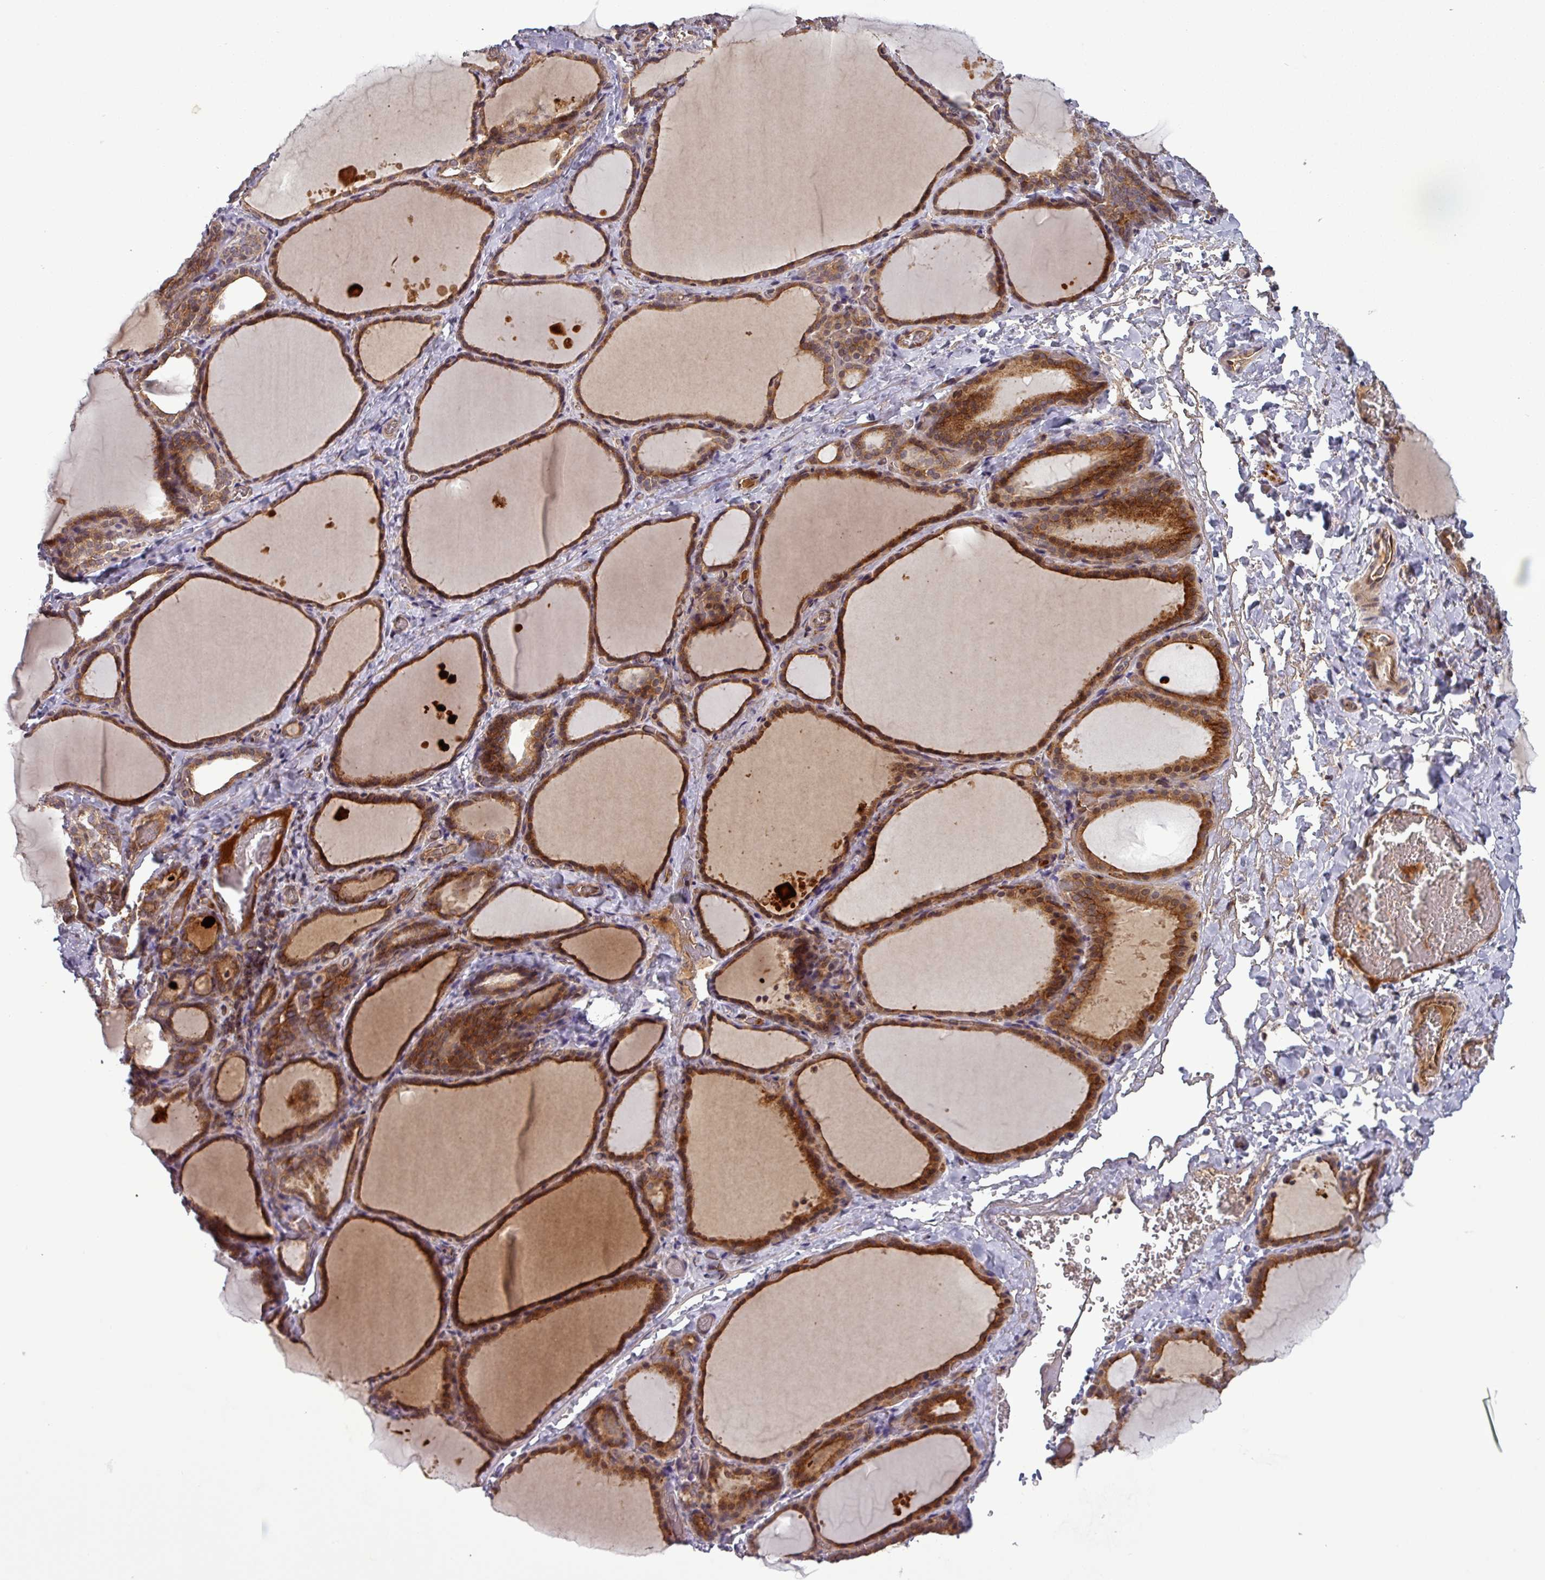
{"staining": {"intensity": "strong", "quantity": ">75%", "location": "cytoplasmic/membranous,nuclear"}, "tissue": "thyroid gland", "cell_type": "Glandular cells", "image_type": "normal", "snomed": [{"axis": "morphology", "description": "Normal tissue, NOS"}, {"axis": "topography", "description": "Thyroid gland"}], "caption": "Protein expression analysis of normal human thyroid gland reveals strong cytoplasmic/membranous,nuclear positivity in approximately >75% of glandular cells.", "gene": "PUS1", "patient": {"sex": "female", "age": 39}}